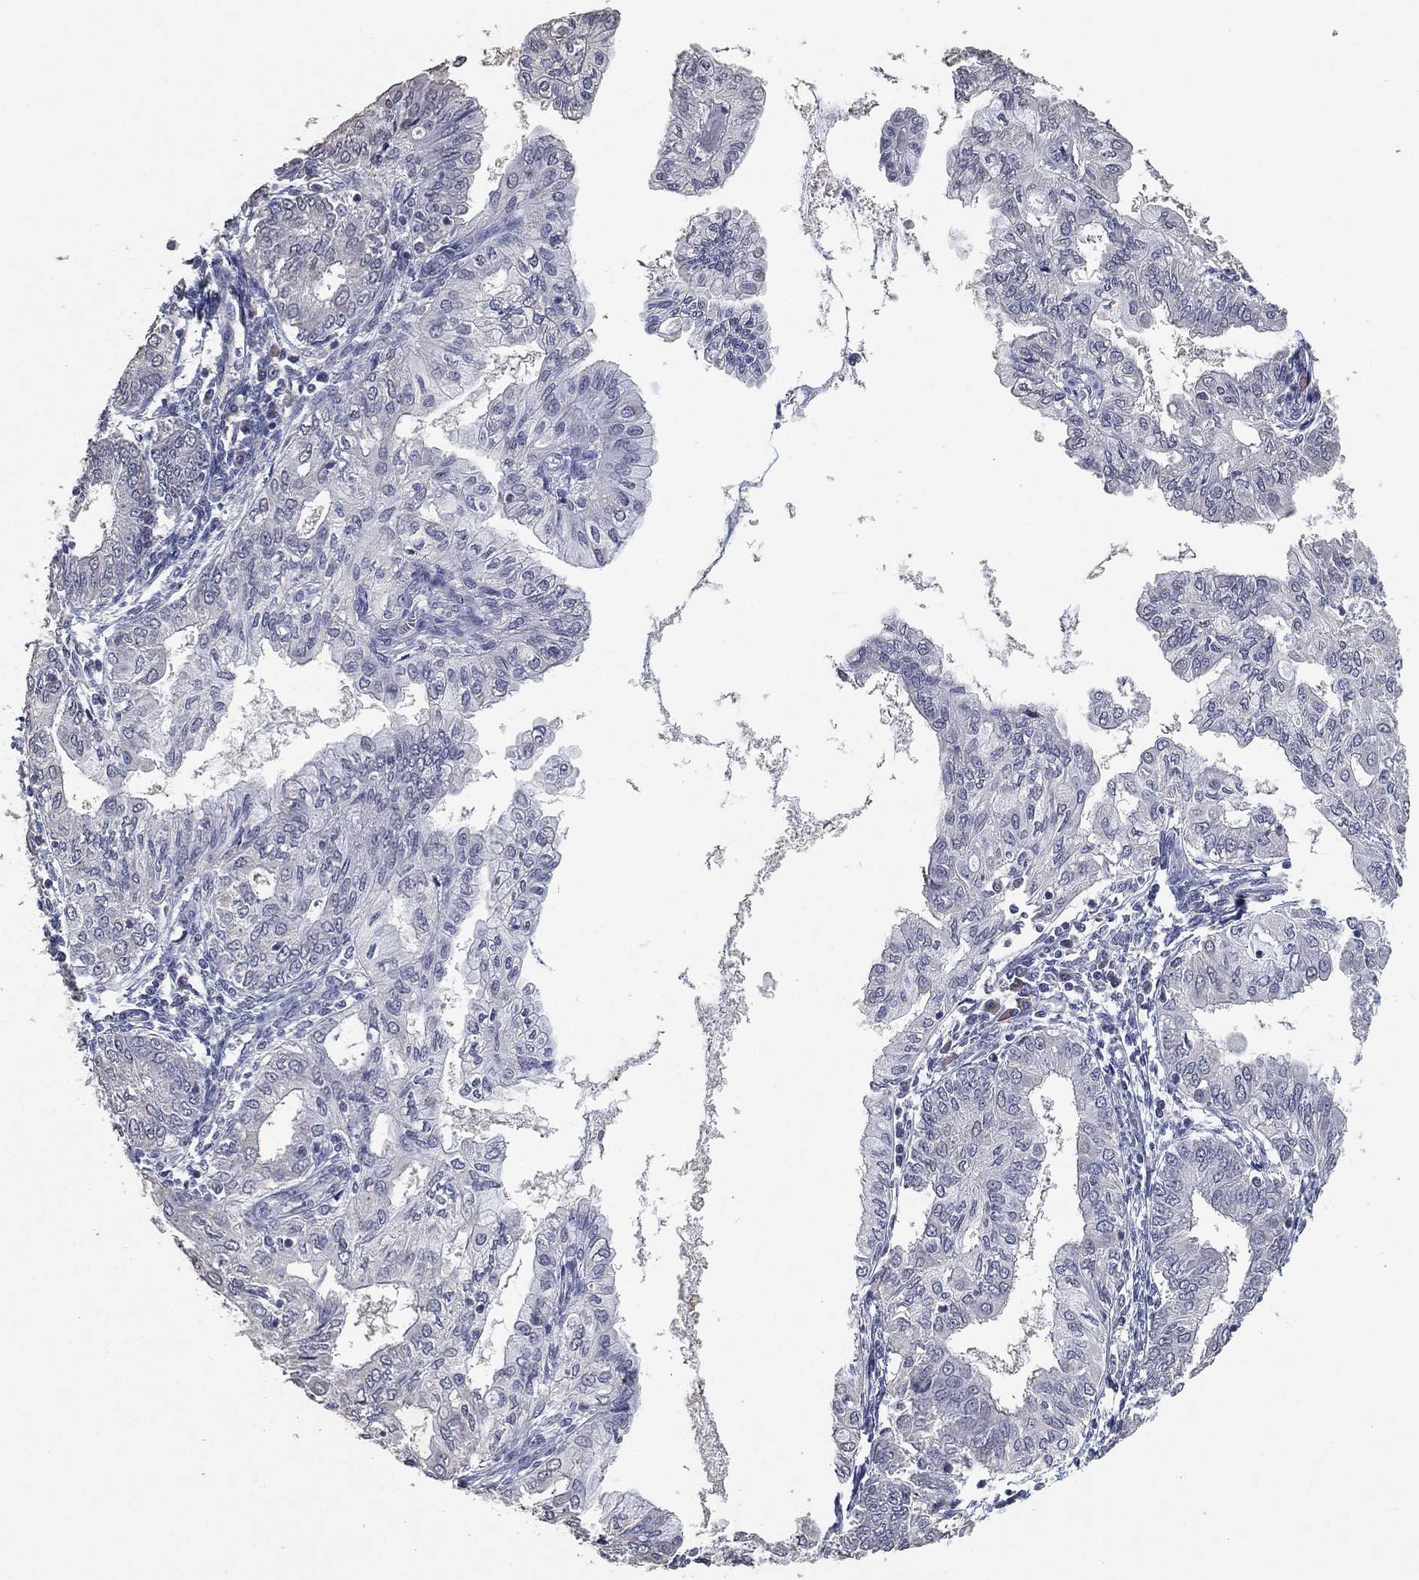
{"staining": {"intensity": "negative", "quantity": "none", "location": "none"}, "tissue": "endometrial cancer", "cell_type": "Tumor cells", "image_type": "cancer", "snomed": [{"axis": "morphology", "description": "Adenocarcinoma, NOS"}, {"axis": "topography", "description": "Endometrium"}], "caption": "A high-resolution histopathology image shows immunohistochemistry staining of adenocarcinoma (endometrial), which shows no significant expression in tumor cells. Brightfield microscopy of immunohistochemistry stained with DAB (3,3'-diaminobenzidine) (brown) and hematoxylin (blue), captured at high magnification.", "gene": "DSG1", "patient": {"sex": "female", "age": 68}}